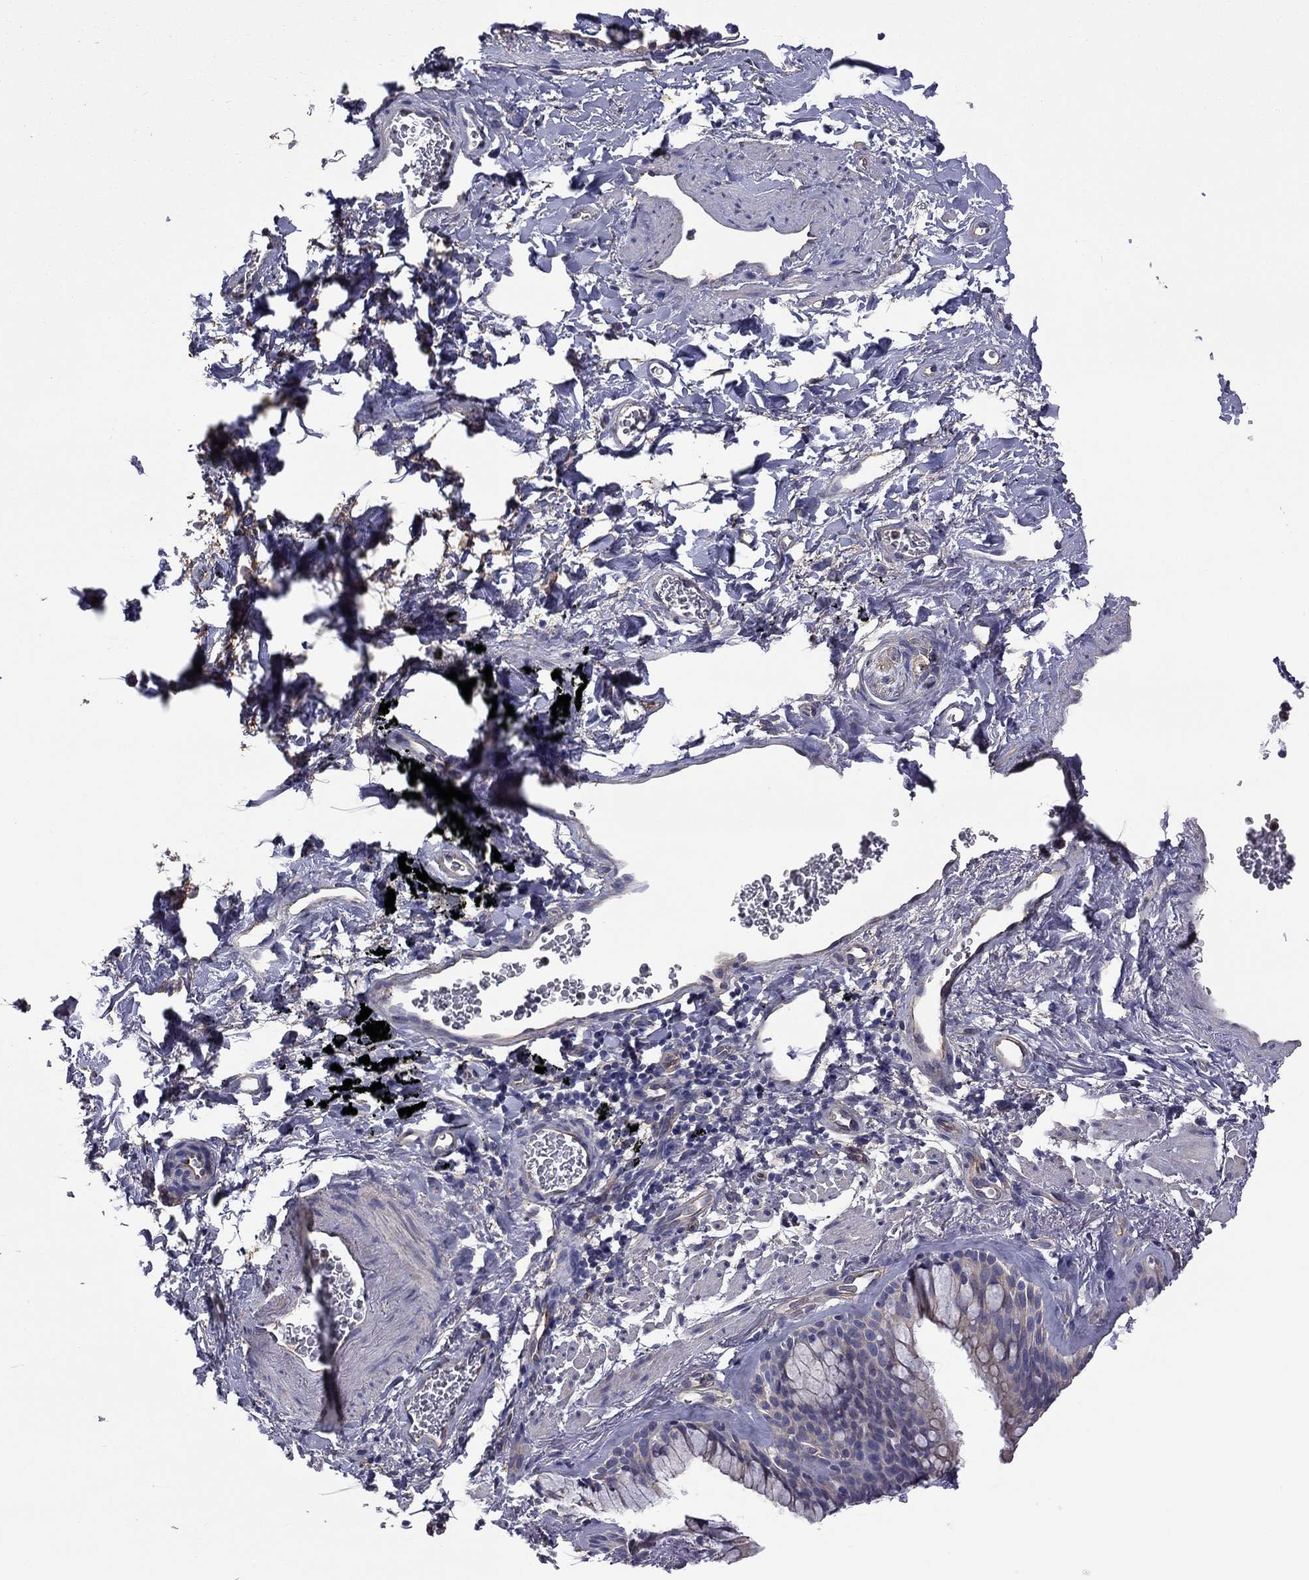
{"staining": {"intensity": "negative", "quantity": "none", "location": "none"}, "tissue": "soft tissue", "cell_type": "Fibroblasts", "image_type": "normal", "snomed": [{"axis": "morphology", "description": "Normal tissue, NOS"}, {"axis": "morphology", "description": "Adenocarcinoma, NOS"}, {"axis": "topography", "description": "Cartilage tissue"}, {"axis": "topography", "description": "Lung"}], "caption": "IHC photomicrograph of unremarkable soft tissue stained for a protein (brown), which shows no positivity in fibroblasts.", "gene": "TCHH", "patient": {"sex": "male", "age": 59}}